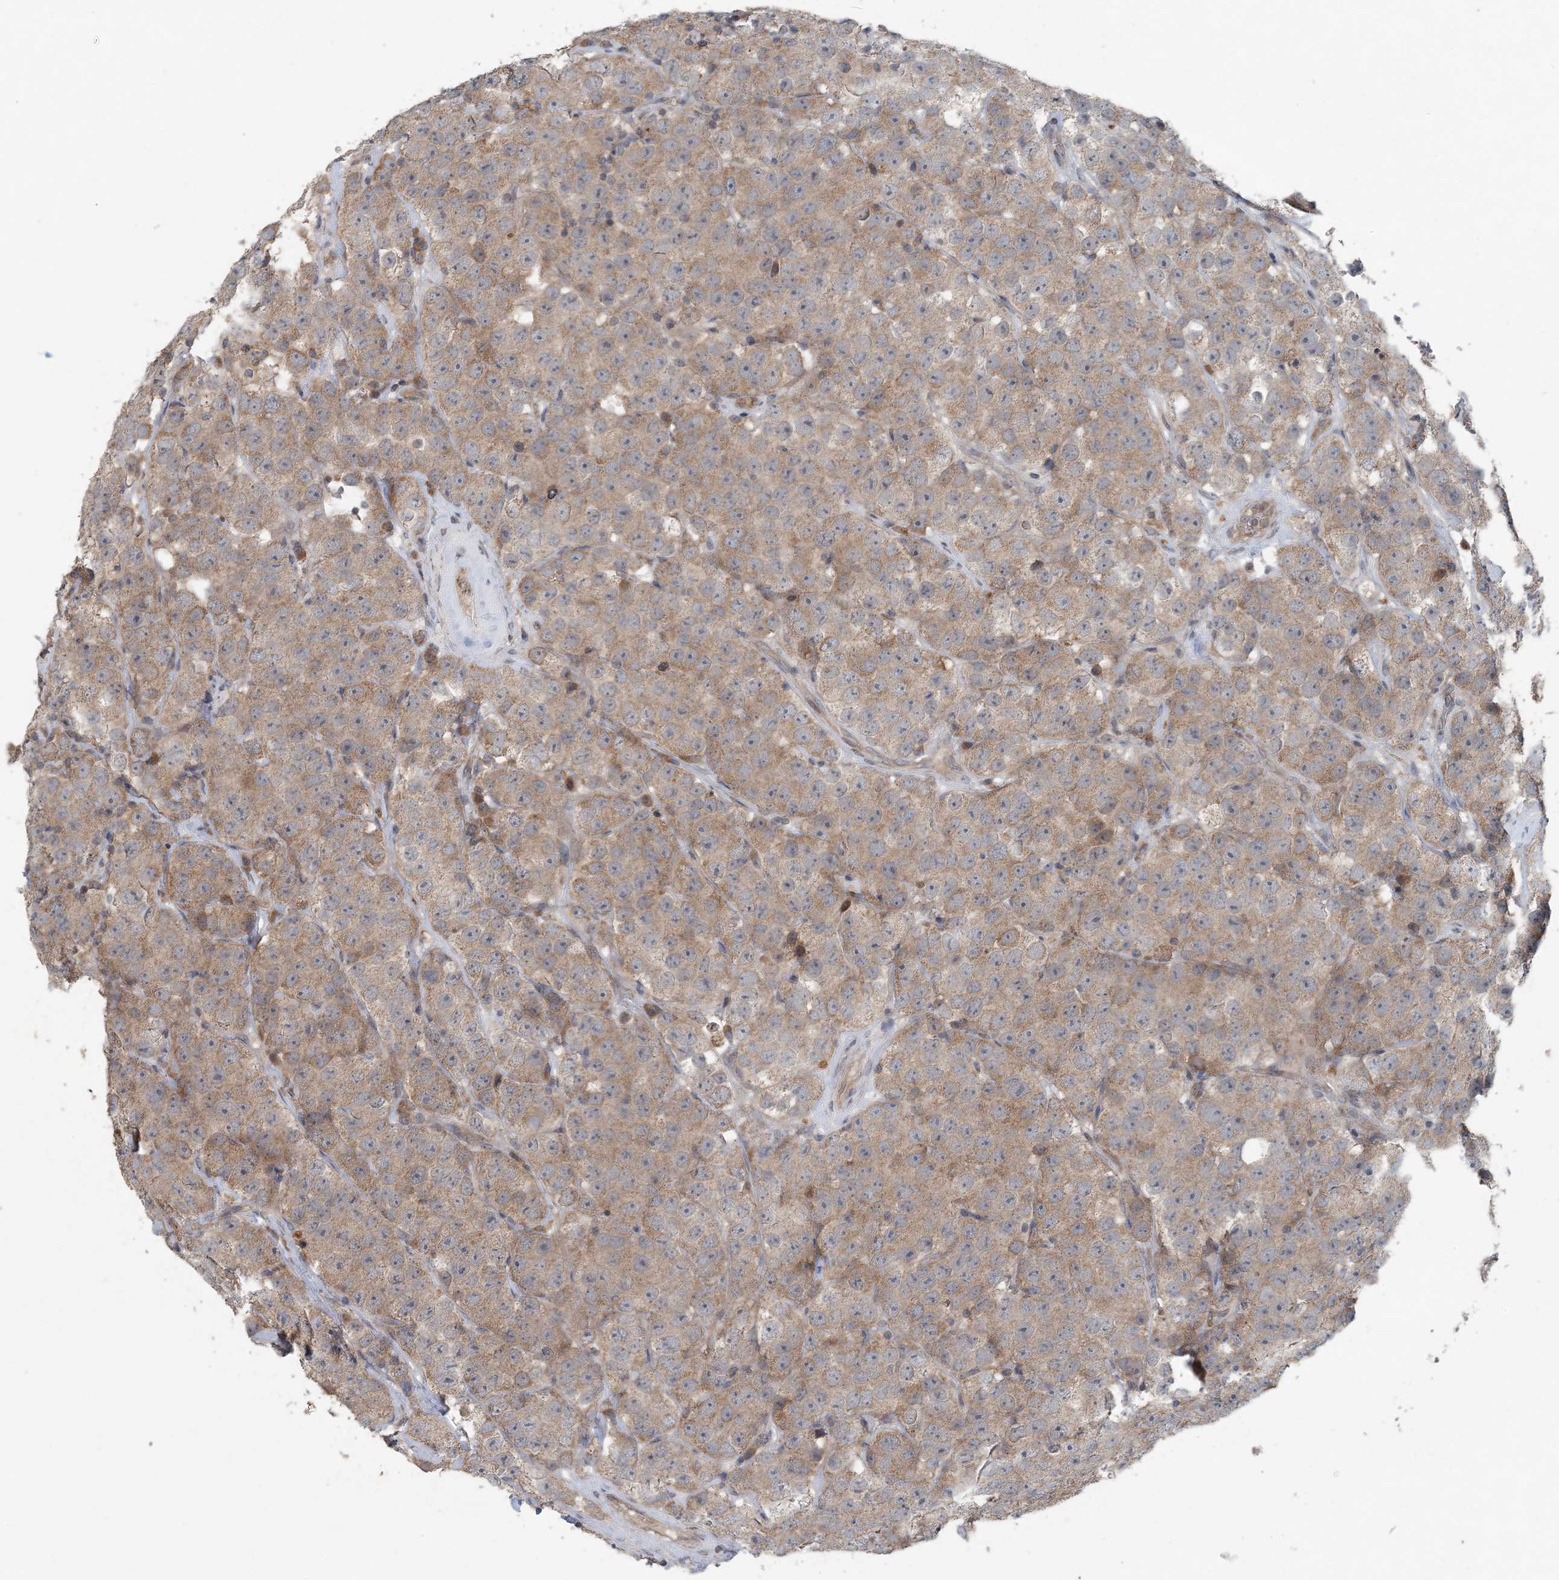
{"staining": {"intensity": "moderate", "quantity": ">75%", "location": "cytoplasmic/membranous"}, "tissue": "testis cancer", "cell_type": "Tumor cells", "image_type": "cancer", "snomed": [{"axis": "morphology", "description": "Seminoma, NOS"}, {"axis": "topography", "description": "Testis"}], "caption": "A histopathology image showing moderate cytoplasmic/membranous positivity in about >75% of tumor cells in seminoma (testis), as visualized by brown immunohistochemical staining.", "gene": "MYO9B", "patient": {"sex": "male", "age": 28}}